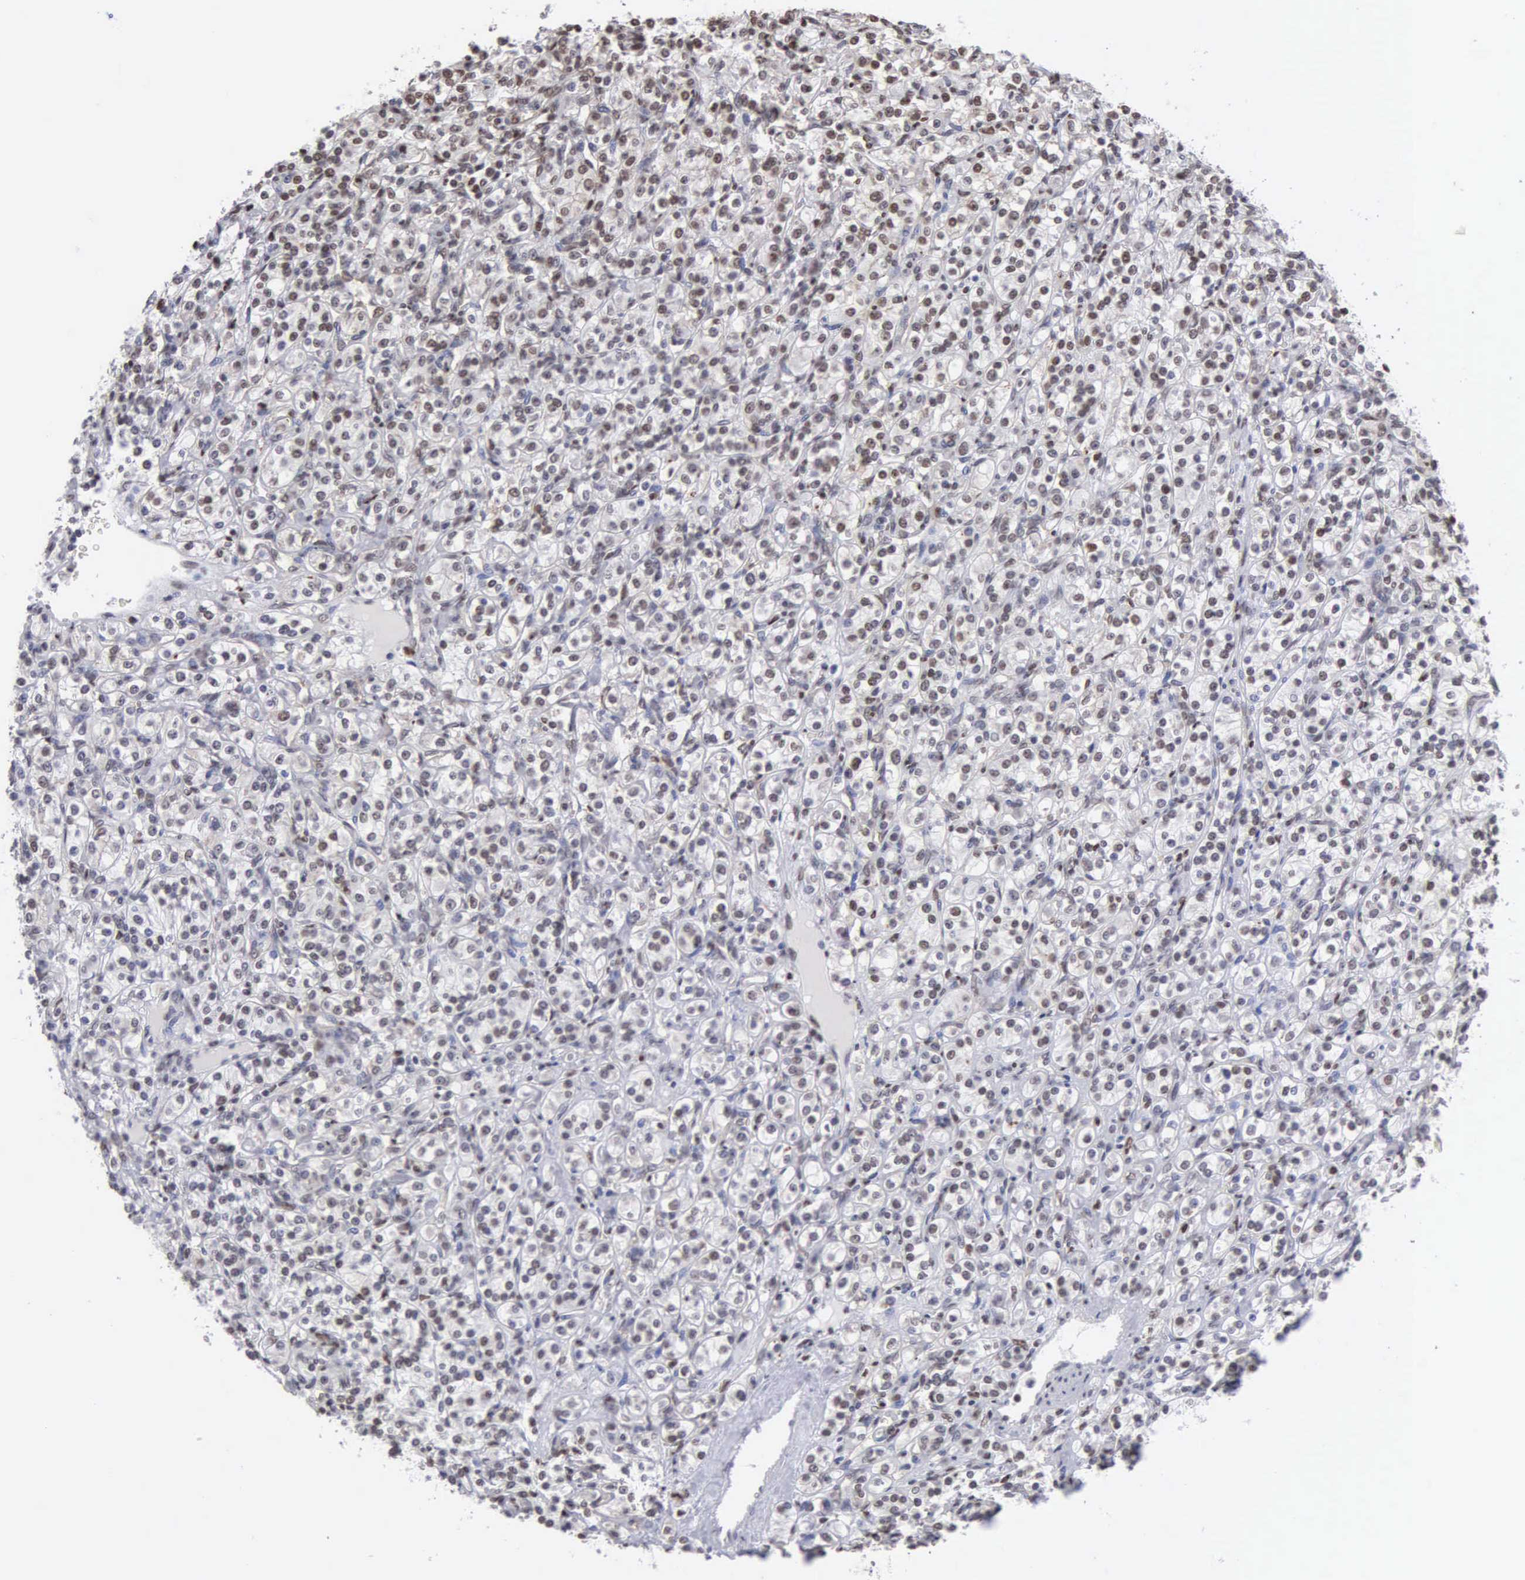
{"staining": {"intensity": "moderate", "quantity": "25%-75%", "location": "nuclear"}, "tissue": "renal cancer", "cell_type": "Tumor cells", "image_type": "cancer", "snomed": [{"axis": "morphology", "description": "Adenocarcinoma, NOS"}, {"axis": "topography", "description": "Kidney"}], "caption": "Adenocarcinoma (renal) stained with a brown dye displays moderate nuclear positive staining in about 25%-75% of tumor cells.", "gene": "CCNG1", "patient": {"sex": "male", "age": 77}}